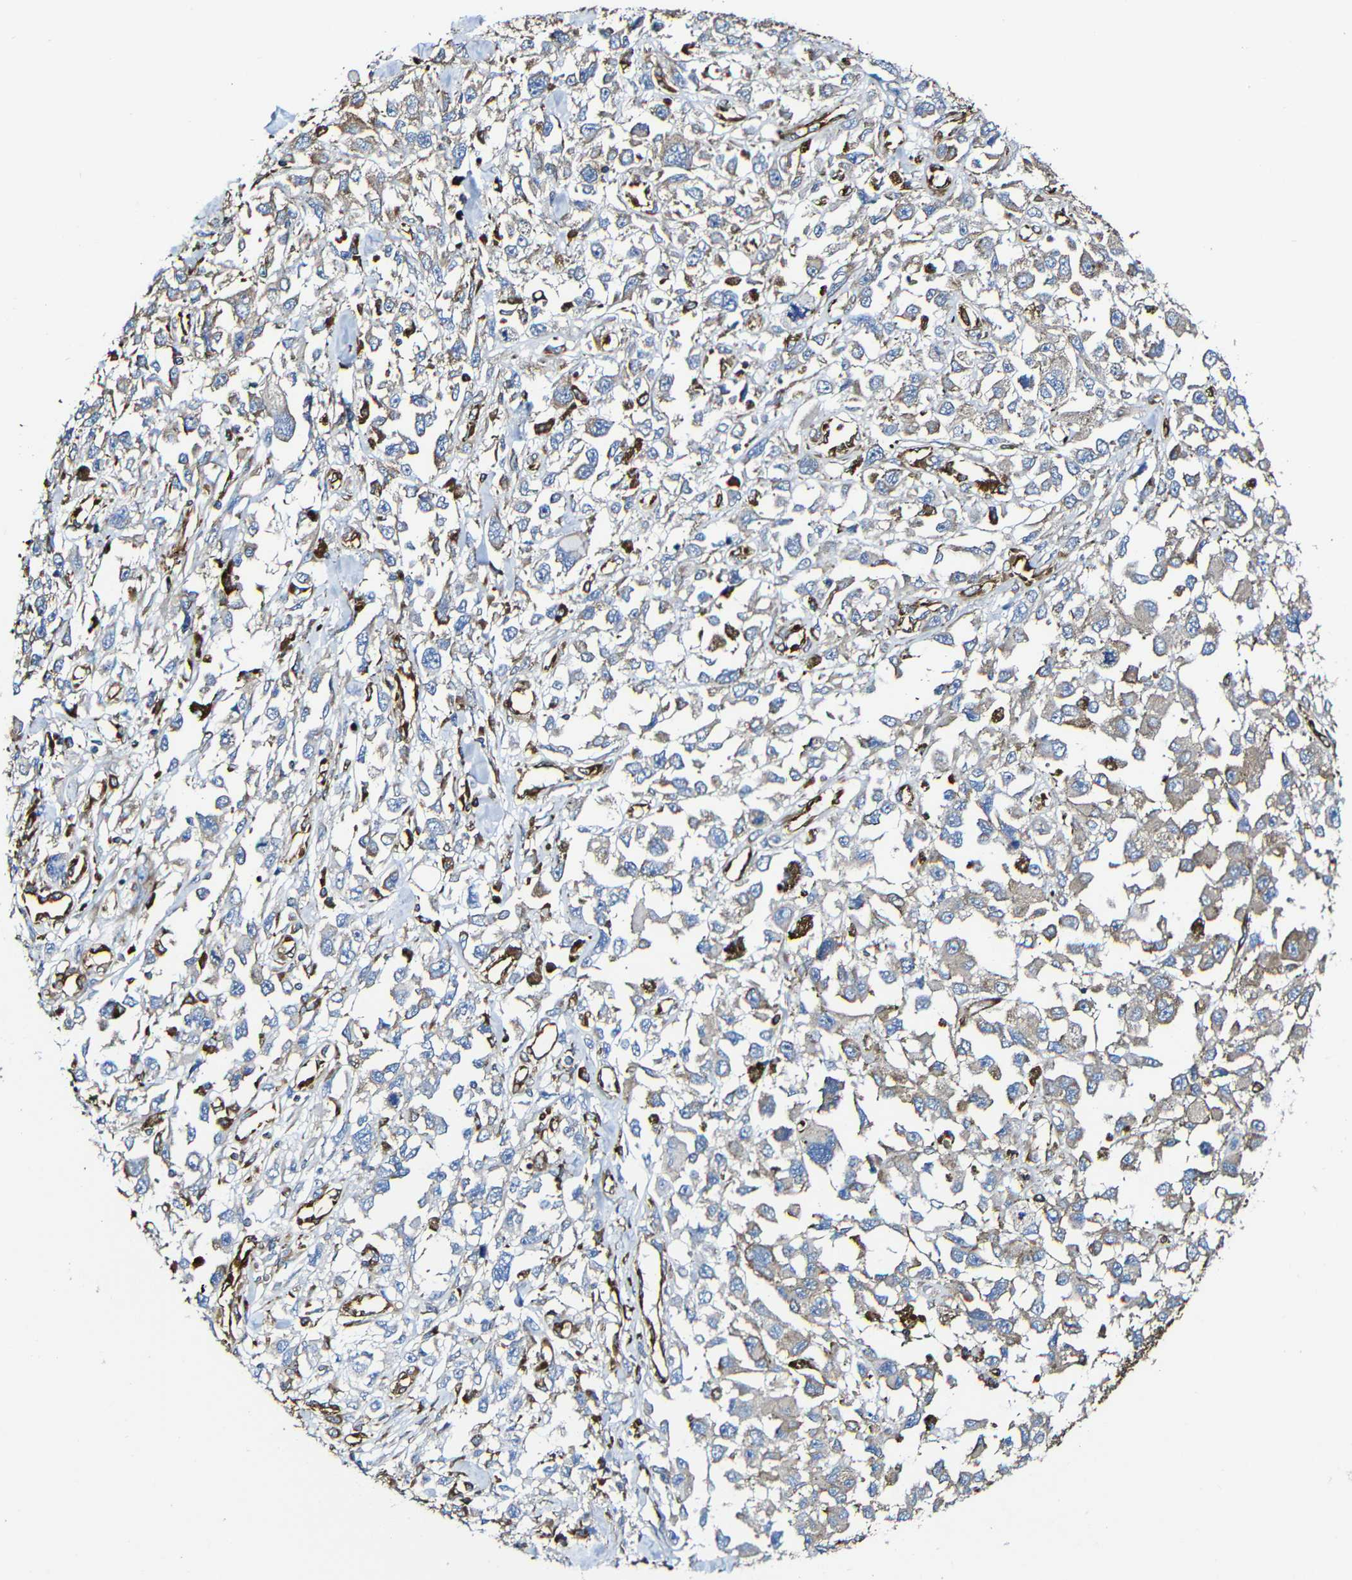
{"staining": {"intensity": "negative", "quantity": "none", "location": "none"}, "tissue": "melanoma", "cell_type": "Tumor cells", "image_type": "cancer", "snomed": [{"axis": "morphology", "description": "Malignant melanoma, Metastatic site"}, {"axis": "topography", "description": "Lymph node"}], "caption": "Tumor cells are negative for brown protein staining in melanoma.", "gene": "MSN", "patient": {"sex": "male", "age": 59}}